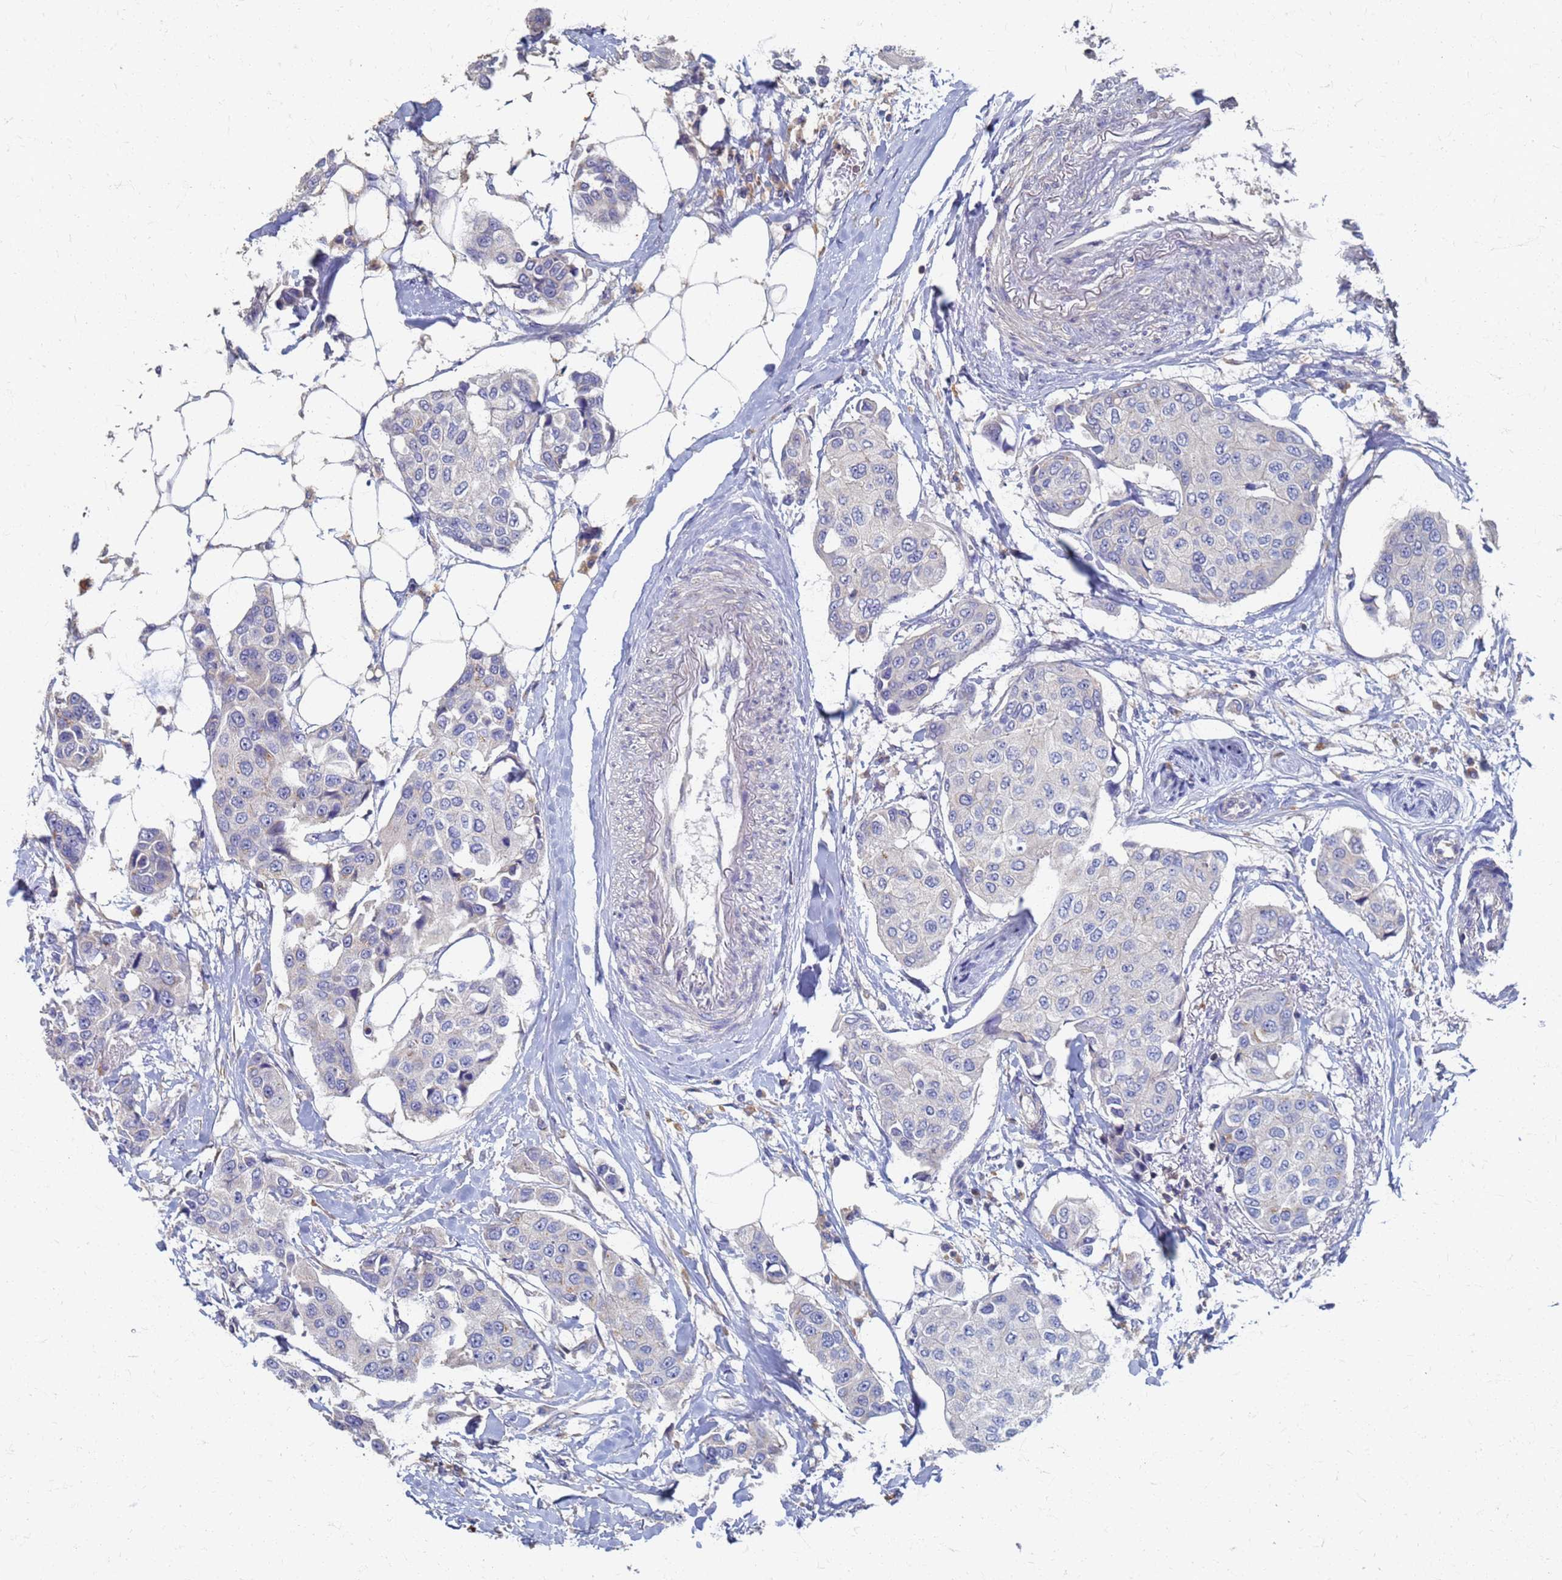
{"staining": {"intensity": "negative", "quantity": "none", "location": "none"}, "tissue": "breast cancer", "cell_type": "Tumor cells", "image_type": "cancer", "snomed": [{"axis": "morphology", "description": "Duct carcinoma"}, {"axis": "topography", "description": "Breast"}], "caption": "This photomicrograph is of breast intraductal carcinoma stained with immunohistochemistry to label a protein in brown with the nuclei are counter-stained blue. There is no expression in tumor cells. Brightfield microscopy of IHC stained with DAB (3,3'-diaminobenzidine) (brown) and hematoxylin (blue), captured at high magnification.", "gene": "KRCC1", "patient": {"sex": "female", "age": 80}}